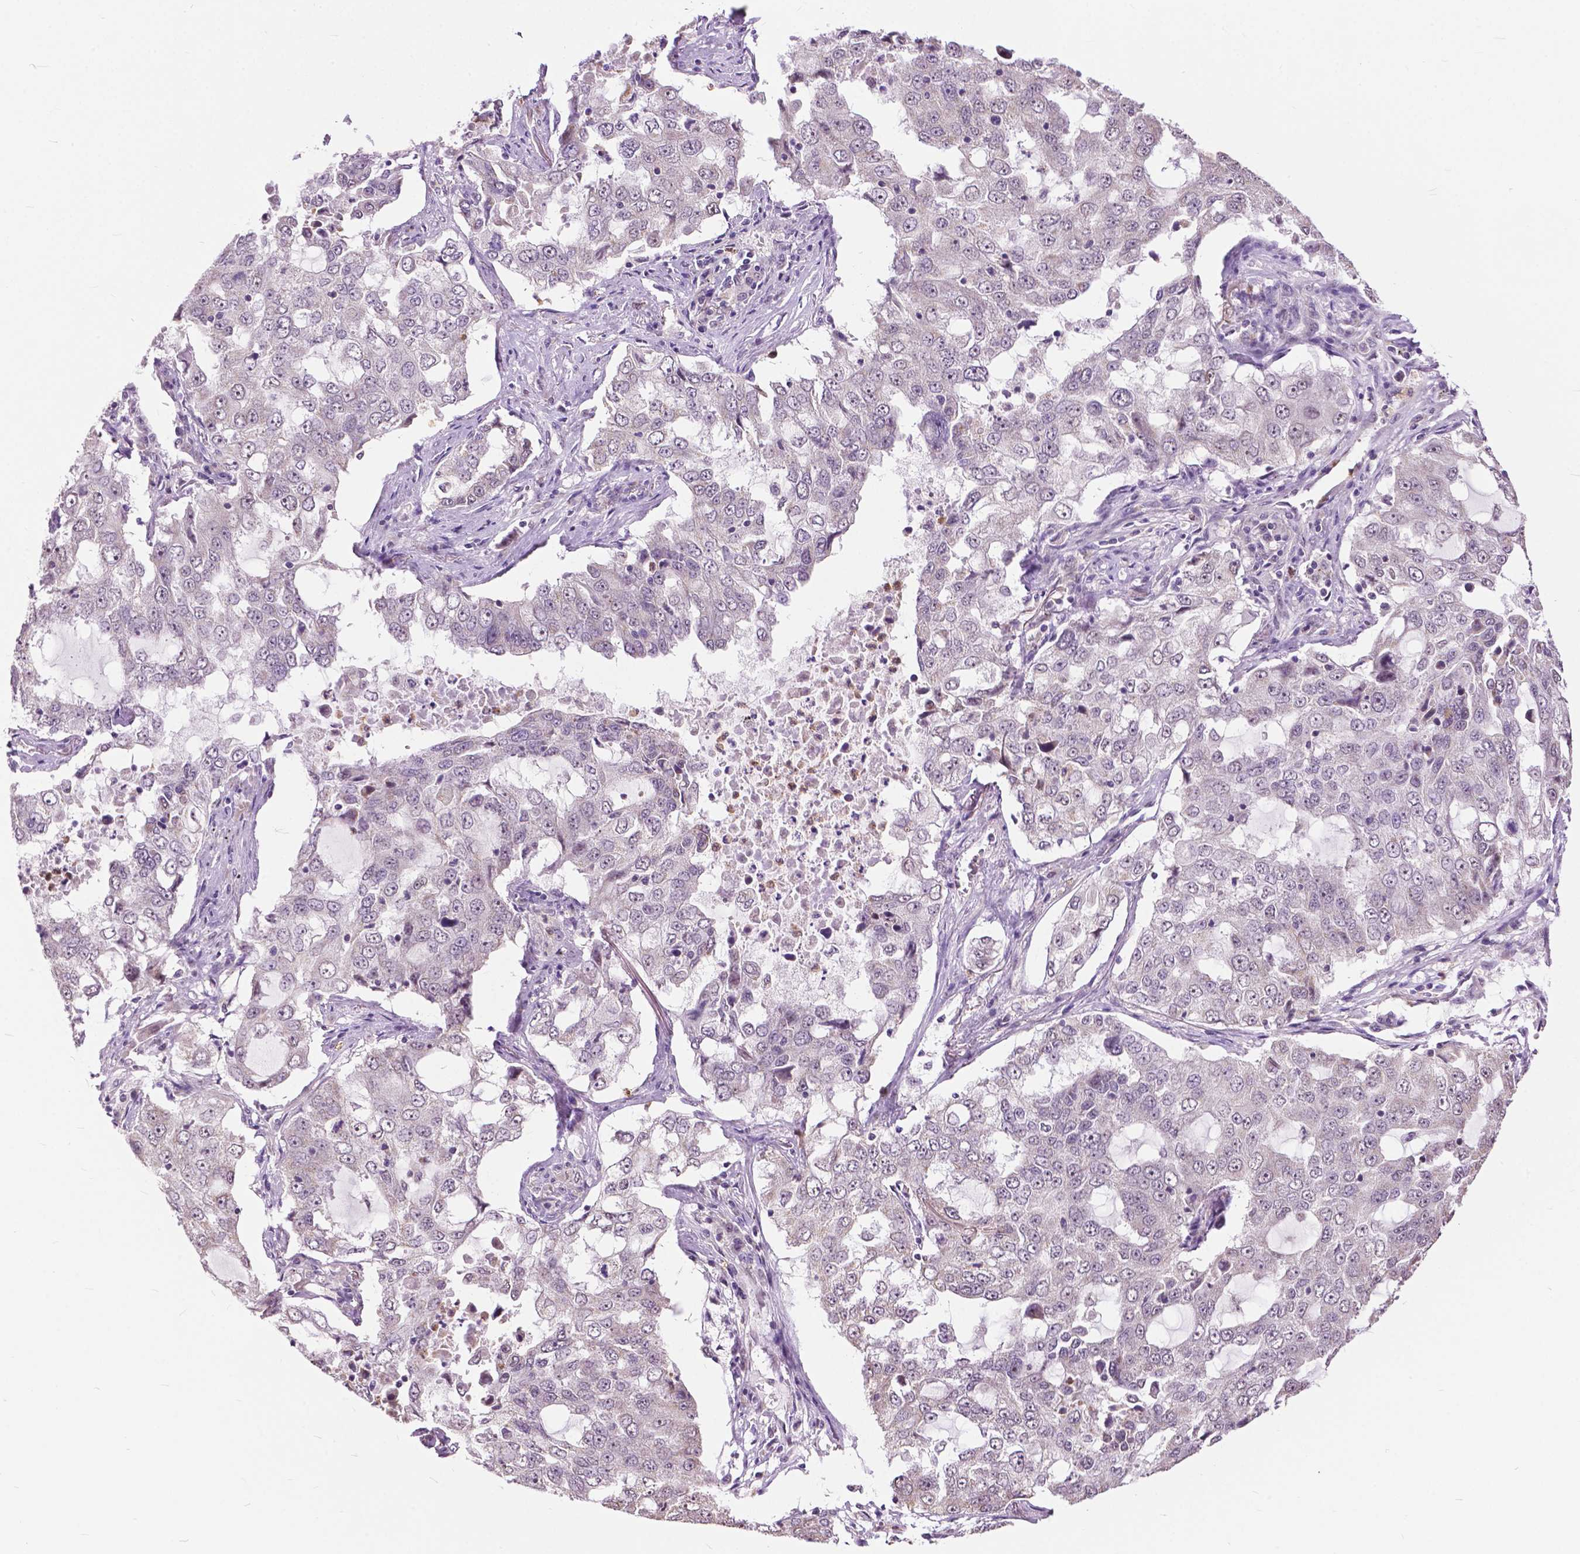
{"staining": {"intensity": "negative", "quantity": "none", "location": "none"}, "tissue": "lung cancer", "cell_type": "Tumor cells", "image_type": "cancer", "snomed": [{"axis": "morphology", "description": "Adenocarcinoma, NOS"}, {"axis": "topography", "description": "Lung"}], "caption": "DAB (3,3'-diaminobenzidine) immunohistochemical staining of adenocarcinoma (lung) reveals no significant expression in tumor cells. (DAB IHC visualized using brightfield microscopy, high magnification).", "gene": "TTC9B", "patient": {"sex": "female", "age": 61}}